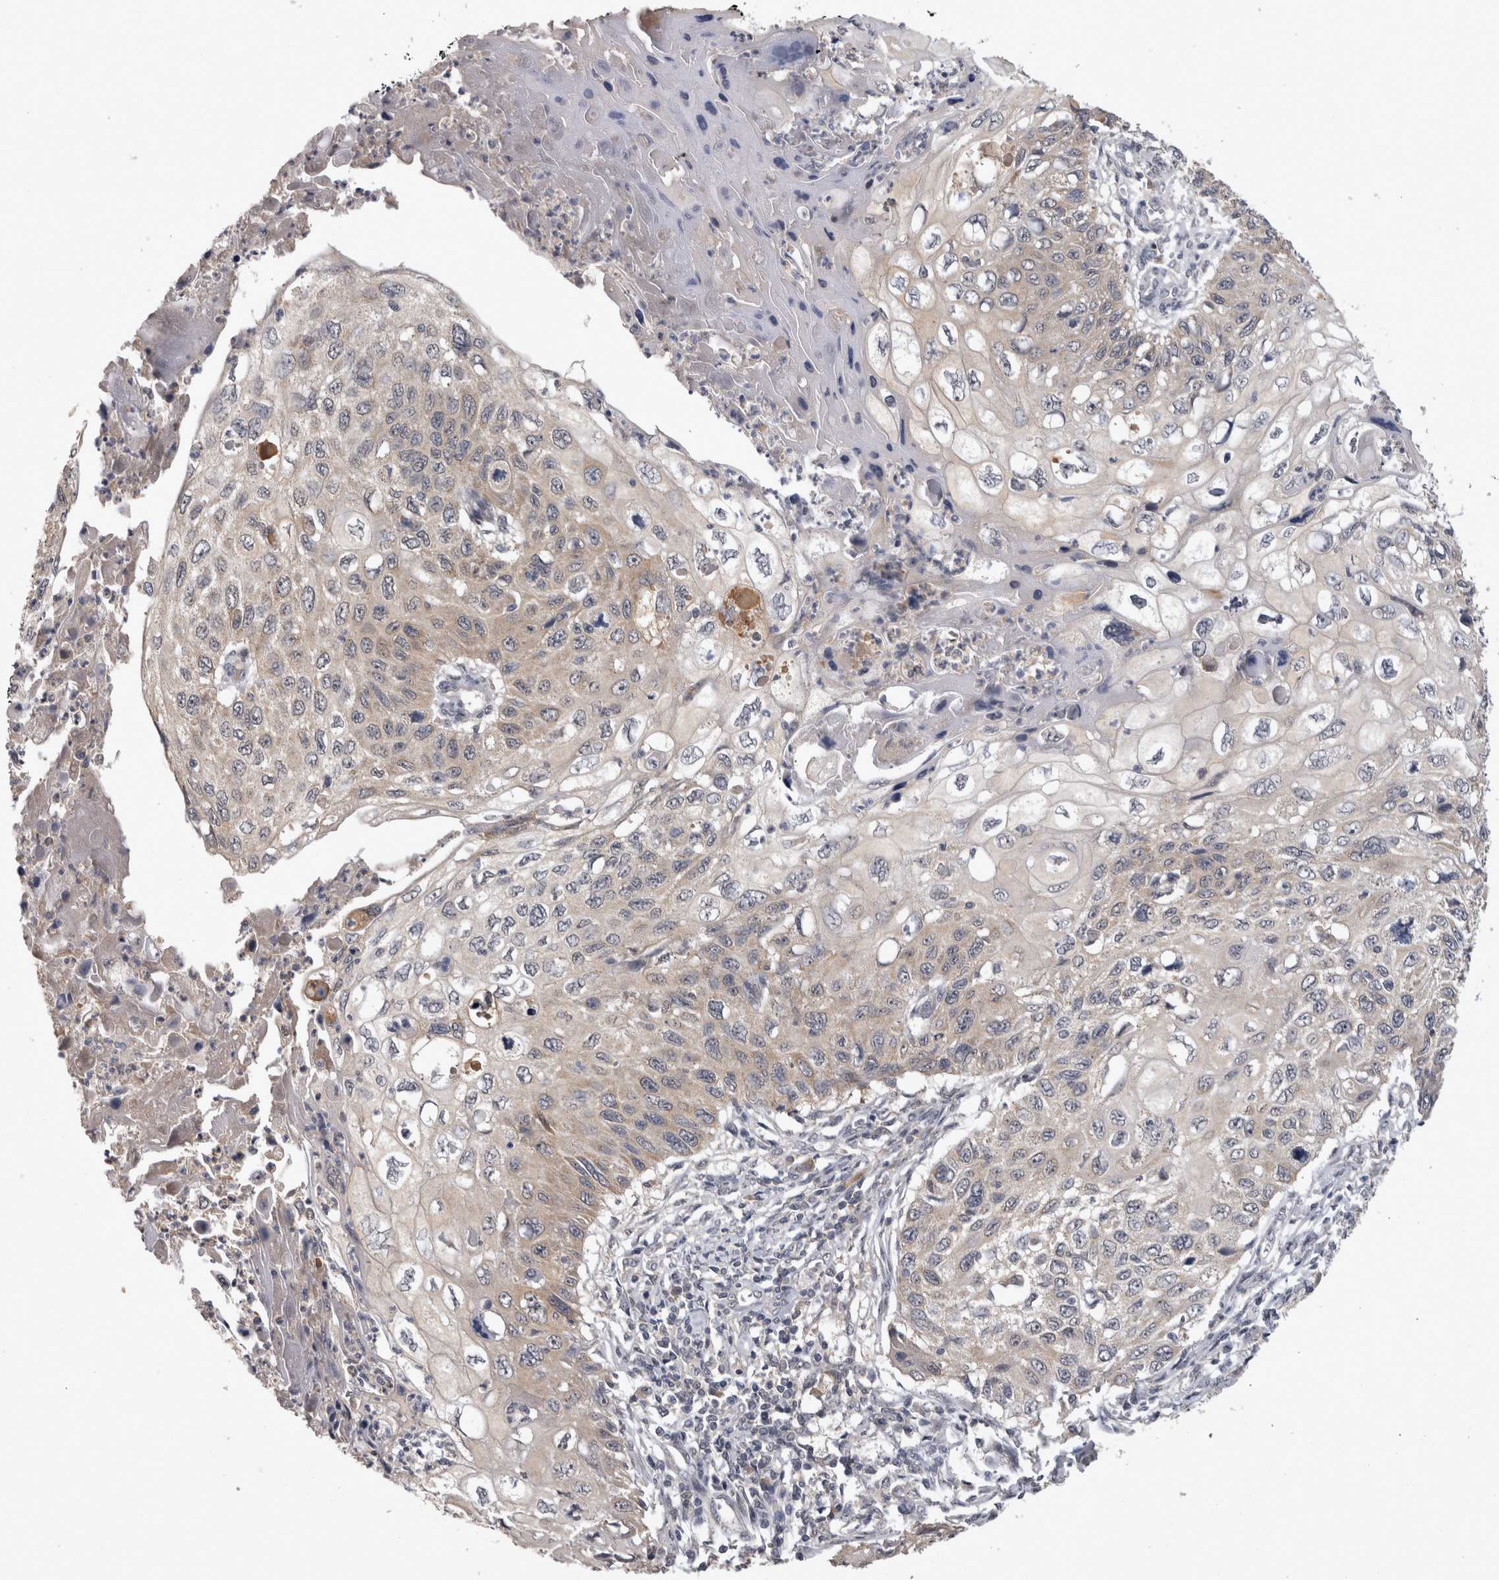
{"staining": {"intensity": "weak", "quantity": "<25%", "location": "cytoplasmic/membranous"}, "tissue": "cervical cancer", "cell_type": "Tumor cells", "image_type": "cancer", "snomed": [{"axis": "morphology", "description": "Squamous cell carcinoma, NOS"}, {"axis": "topography", "description": "Cervix"}], "caption": "A photomicrograph of human cervical cancer is negative for staining in tumor cells.", "gene": "ZNF114", "patient": {"sex": "female", "age": 70}}